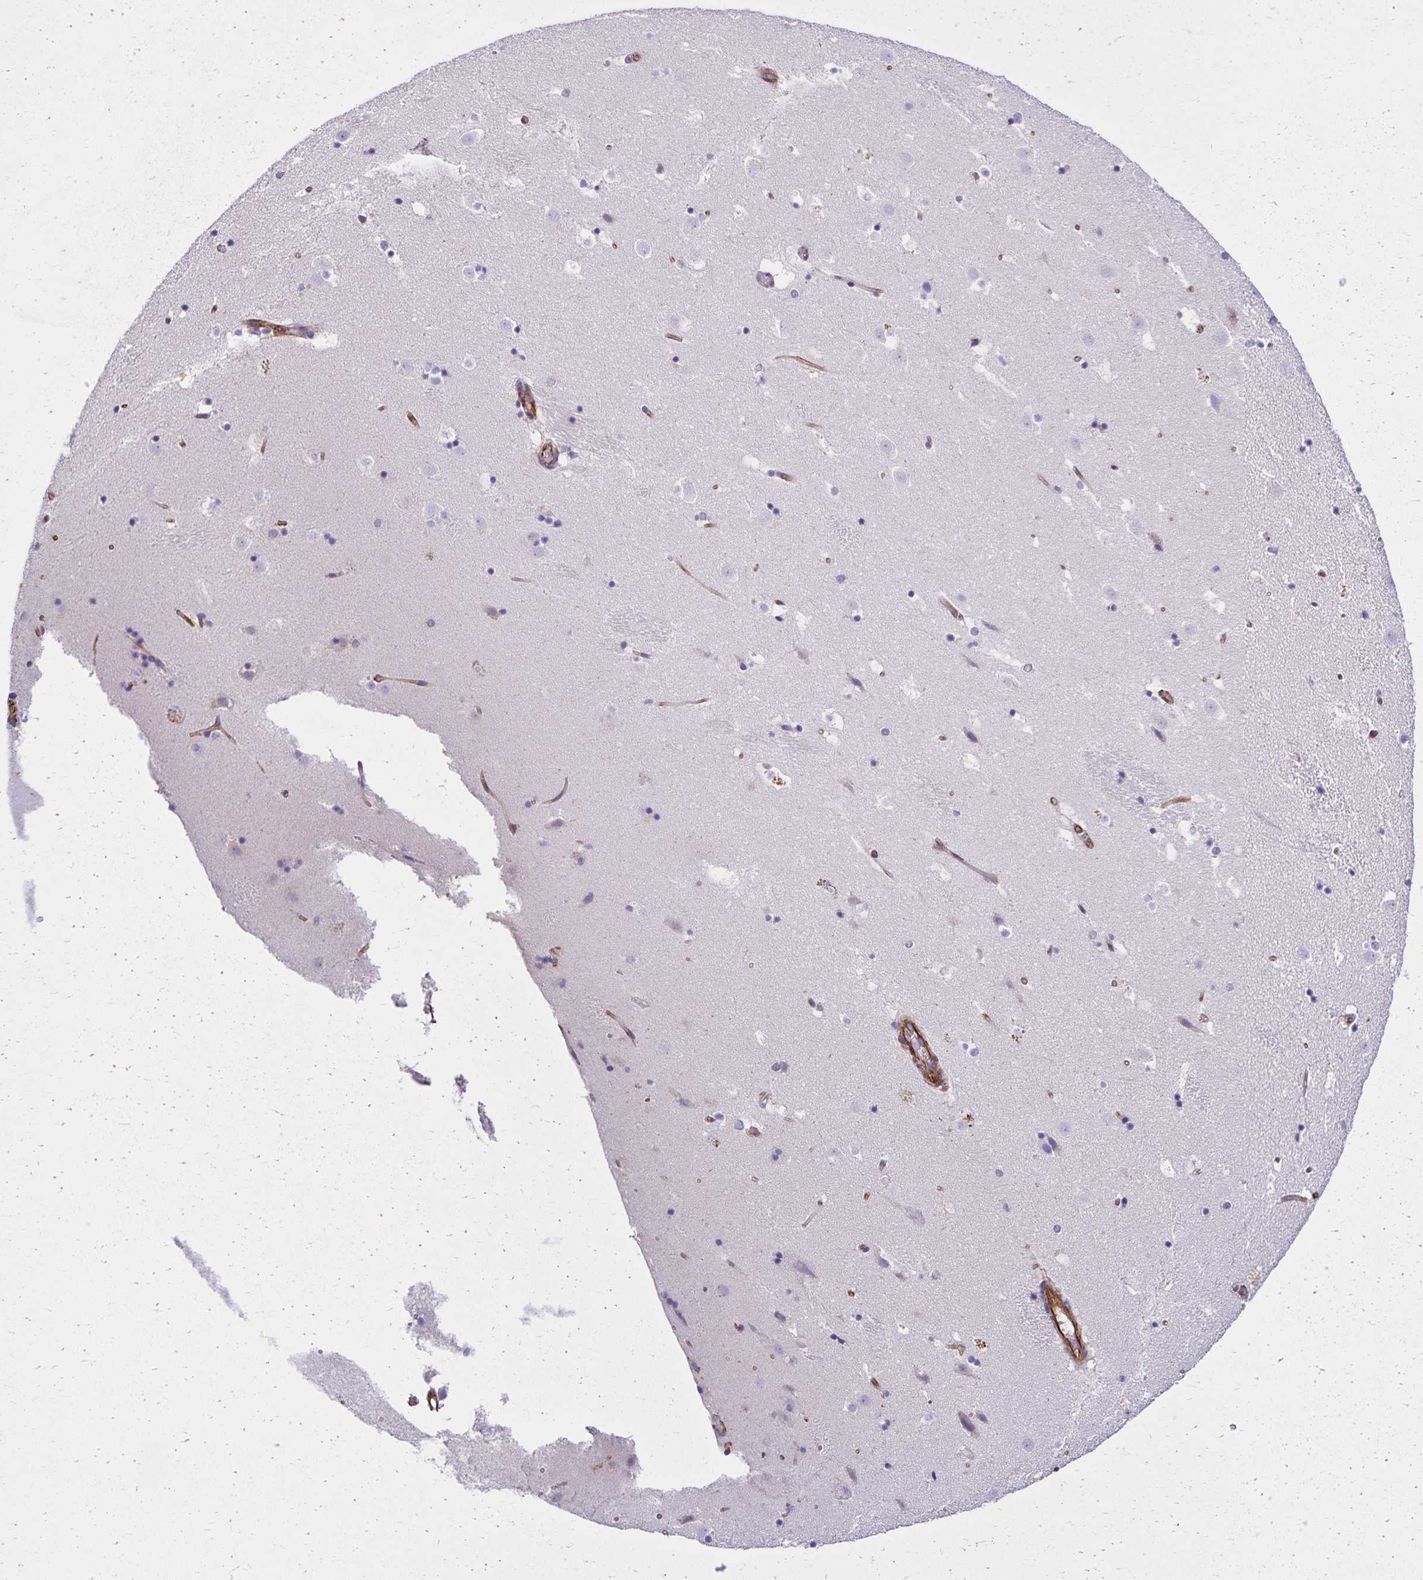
{"staining": {"intensity": "negative", "quantity": "none", "location": "none"}, "tissue": "caudate", "cell_type": "Glial cells", "image_type": "normal", "snomed": [{"axis": "morphology", "description": "Normal tissue, NOS"}, {"axis": "topography", "description": "Lateral ventricle wall"}], "caption": "This micrograph is of benign caudate stained with IHC to label a protein in brown with the nuclei are counter-stained blue. There is no expression in glial cells. (Stains: DAB IHC with hematoxylin counter stain, Microscopy: brightfield microscopy at high magnification).", "gene": "TRPV6", "patient": {"sex": "male", "age": 37}}